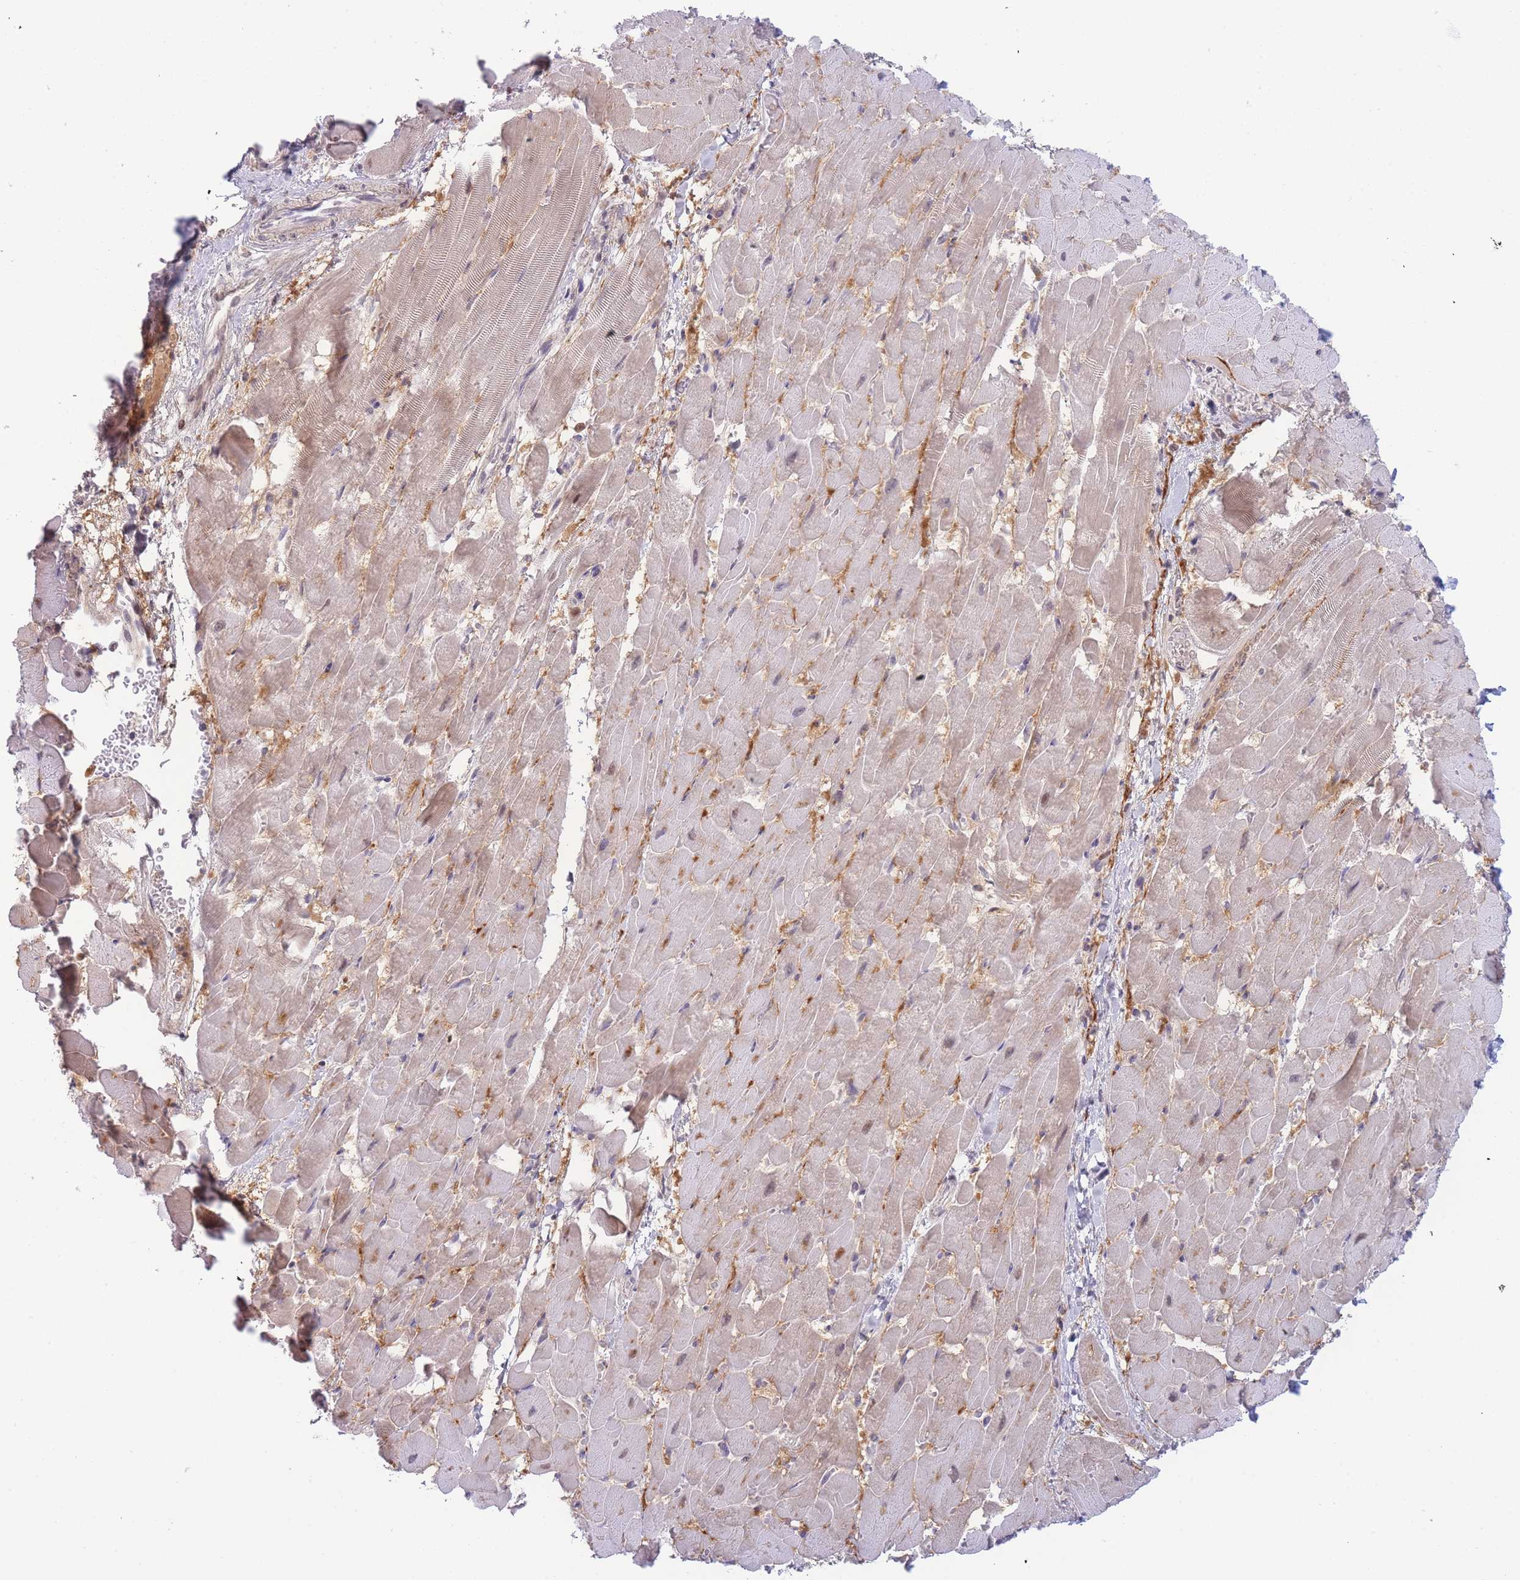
{"staining": {"intensity": "weak", "quantity": "25%-75%", "location": "cytoplasmic/membranous"}, "tissue": "heart muscle", "cell_type": "Cardiomyocytes", "image_type": "normal", "snomed": [{"axis": "morphology", "description": "Normal tissue, NOS"}, {"axis": "topography", "description": "Heart"}], "caption": "DAB immunohistochemical staining of benign human heart muscle exhibits weak cytoplasmic/membranous protein positivity in about 25%-75% of cardiomyocytes.", "gene": "DEAF1", "patient": {"sex": "male", "age": 37}}